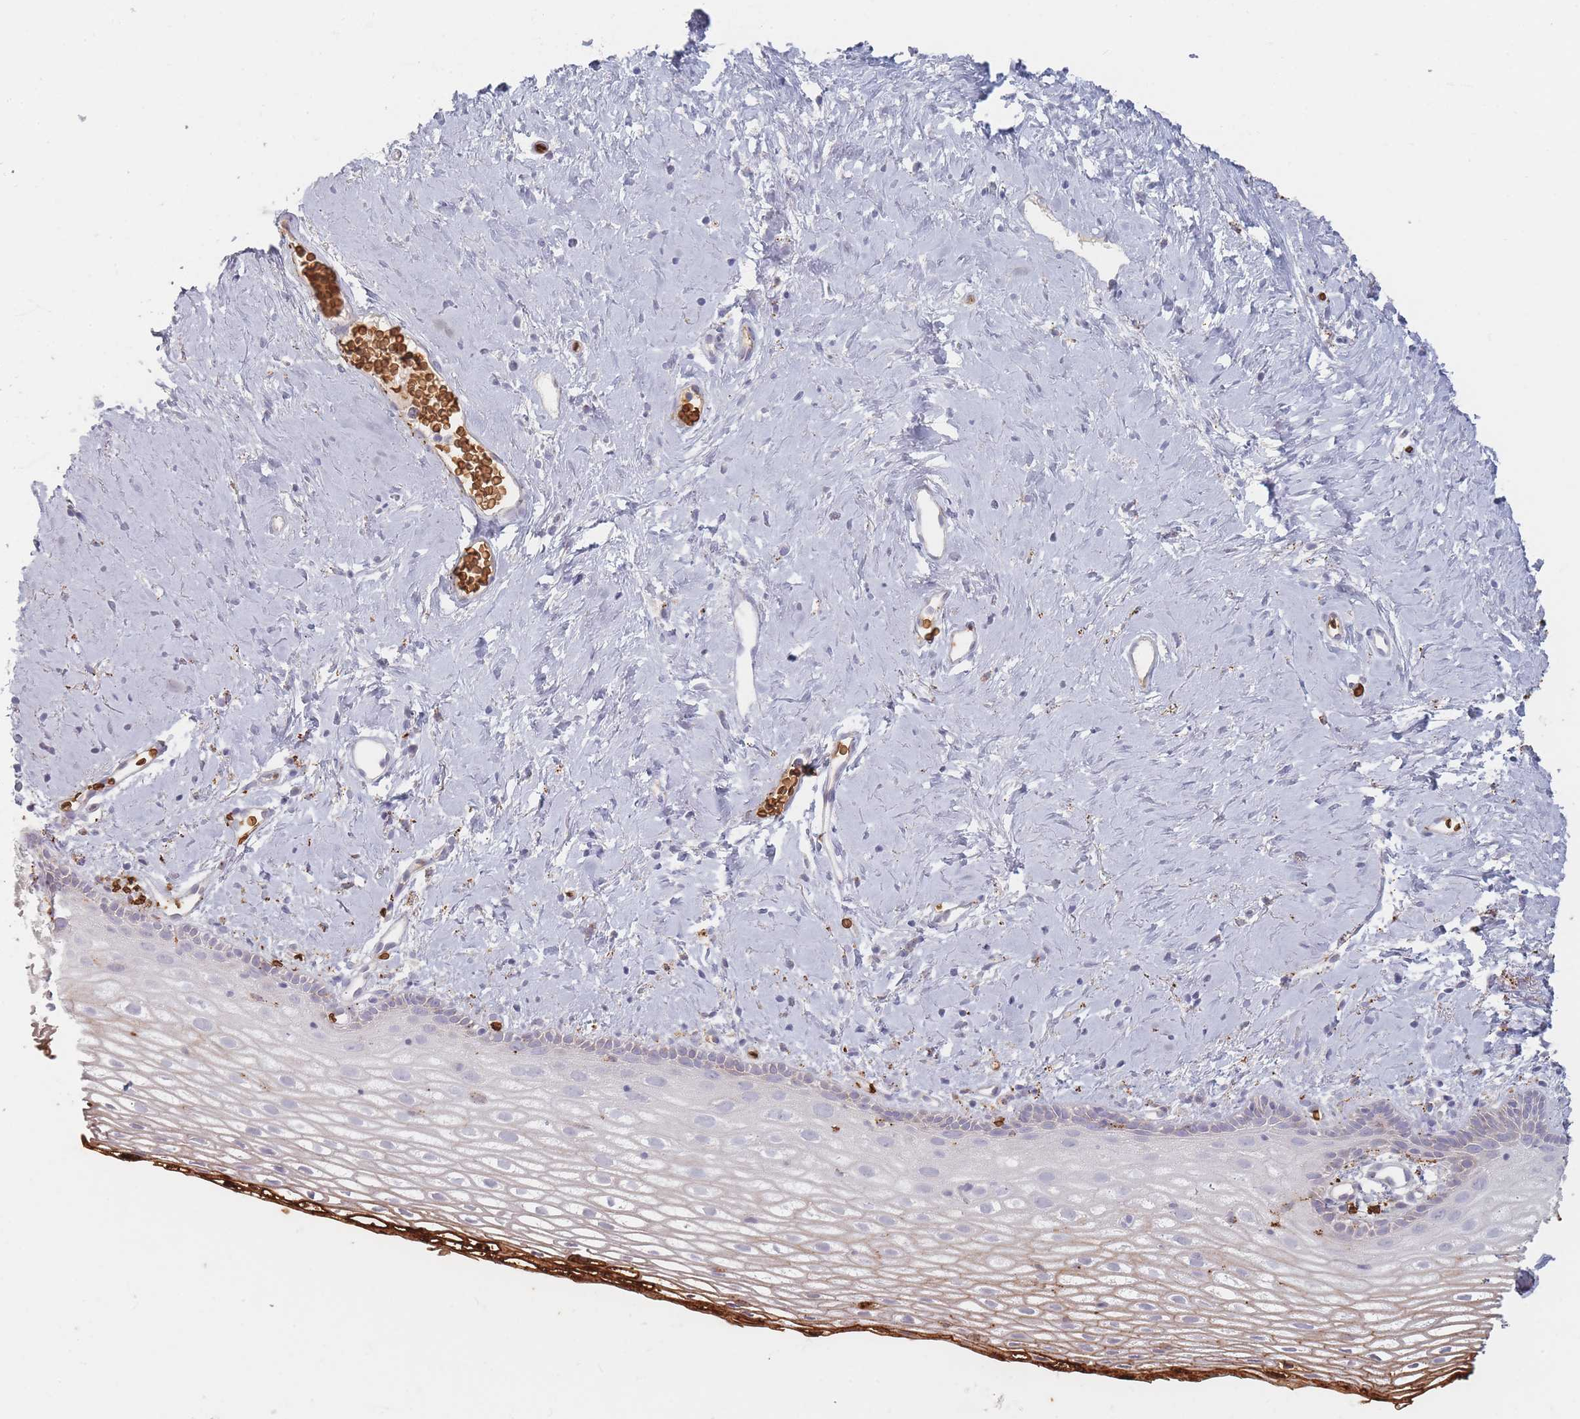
{"staining": {"intensity": "strong", "quantity": "<25%", "location": "cytoplasmic/membranous"}, "tissue": "vagina", "cell_type": "Squamous epithelial cells", "image_type": "normal", "snomed": [{"axis": "morphology", "description": "Normal tissue, NOS"}, {"axis": "morphology", "description": "Adenocarcinoma, NOS"}, {"axis": "topography", "description": "Rectum"}, {"axis": "topography", "description": "Vagina"}], "caption": "This micrograph demonstrates immunohistochemistry staining of benign human vagina, with medium strong cytoplasmic/membranous staining in approximately <25% of squamous epithelial cells.", "gene": "SLC2A6", "patient": {"sex": "female", "age": 71}}